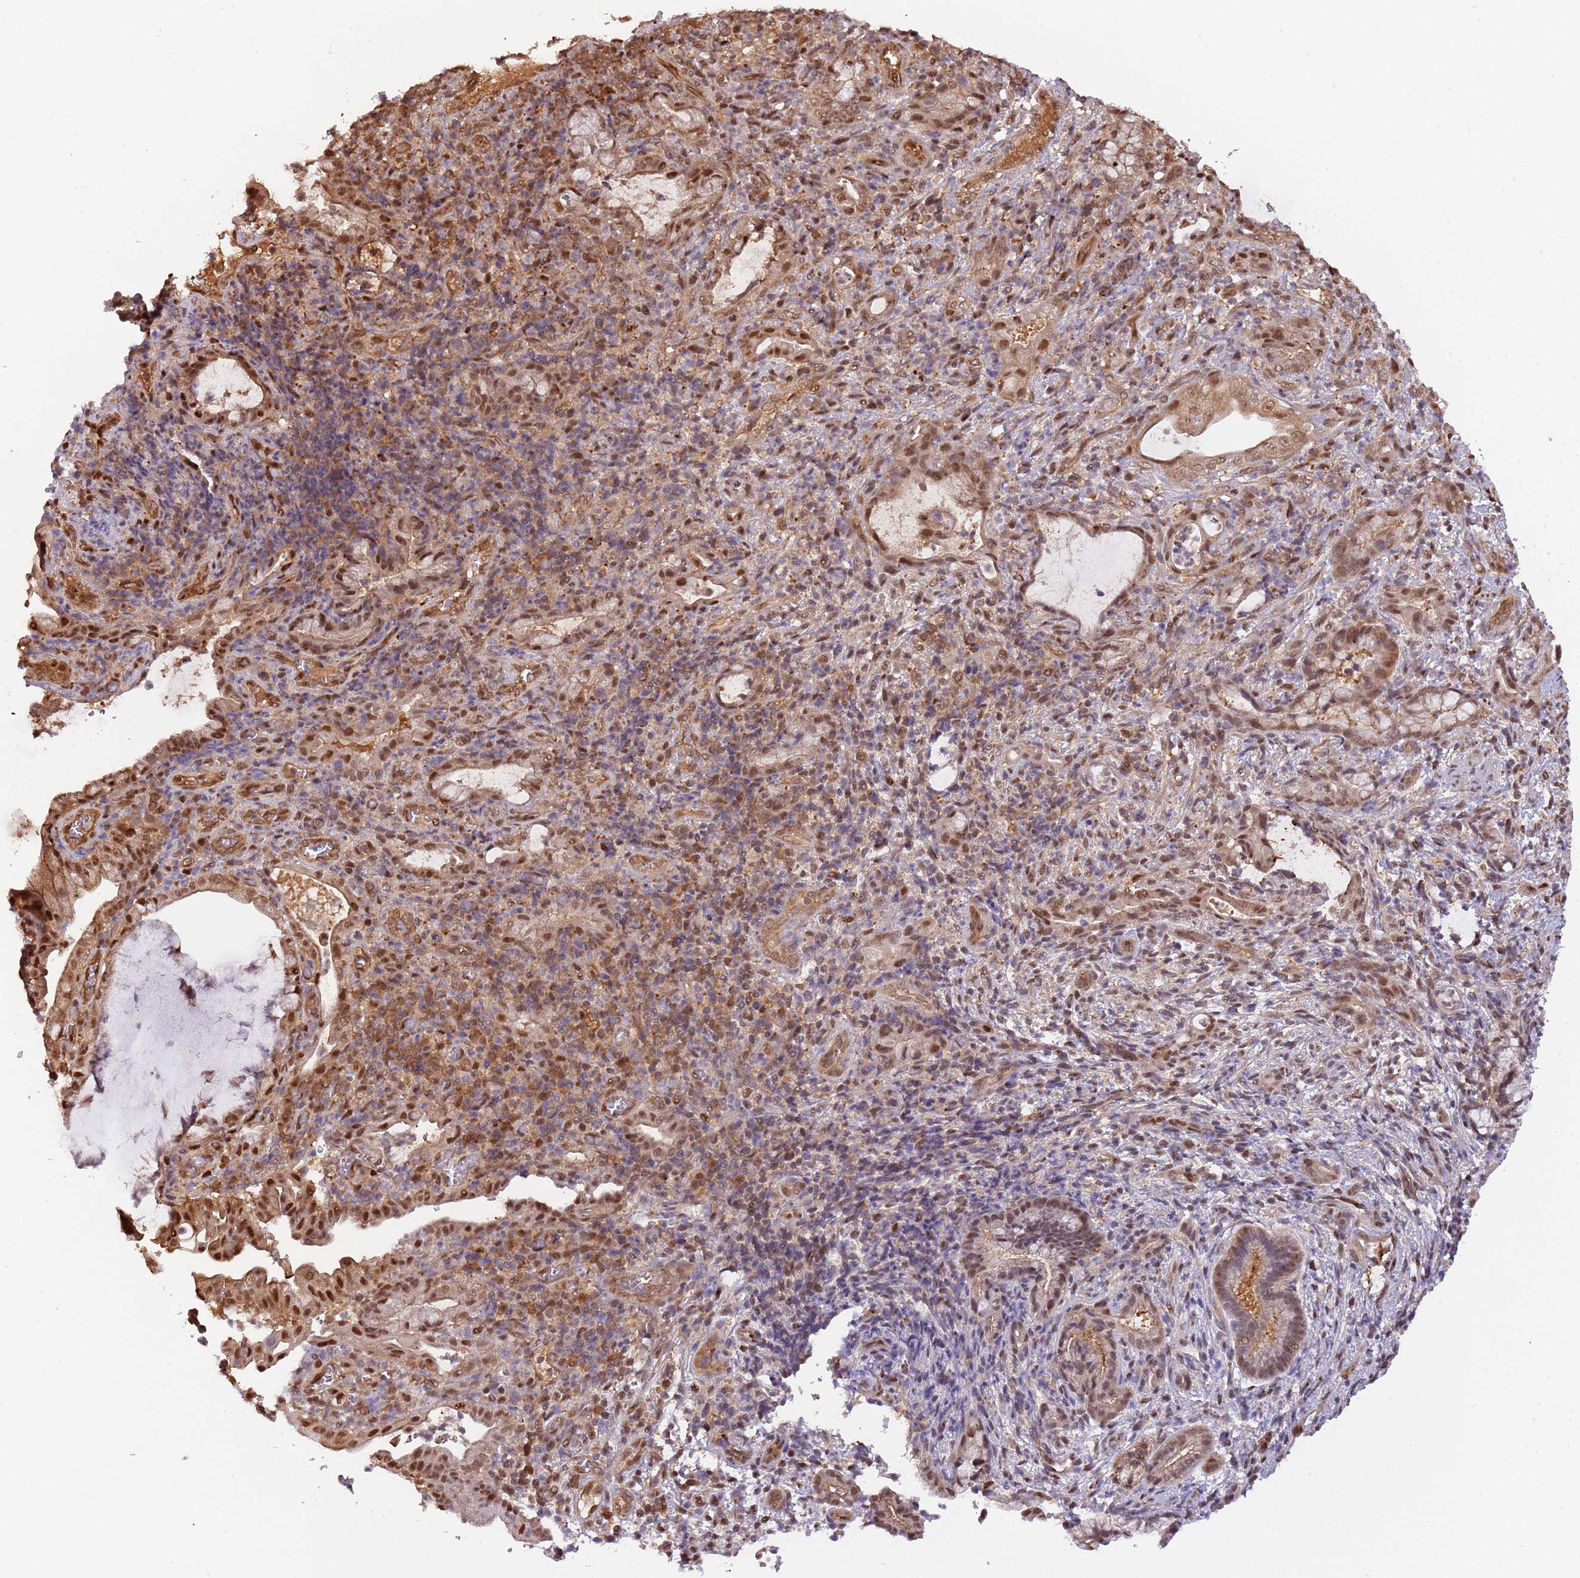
{"staining": {"intensity": "moderate", "quantity": ">75%", "location": "cytoplasmic/membranous,nuclear"}, "tissue": "pancreatic cancer", "cell_type": "Tumor cells", "image_type": "cancer", "snomed": [{"axis": "morphology", "description": "Normal tissue, NOS"}, {"axis": "morphology", "description": "Adenocarcinoma, NOS"}, {"axis": "topography", "description": "Pancreas"}], "caption": "Immunohistochemical staining of adenocarcinoma (pancreatic) shows medium levels of moderate cytoplasmic/membranous and nuclear protein positivity in approximately >75% of tumor cells.", "gene": "PLSCR5", "patient": {"sex": "female", "age": 55}}